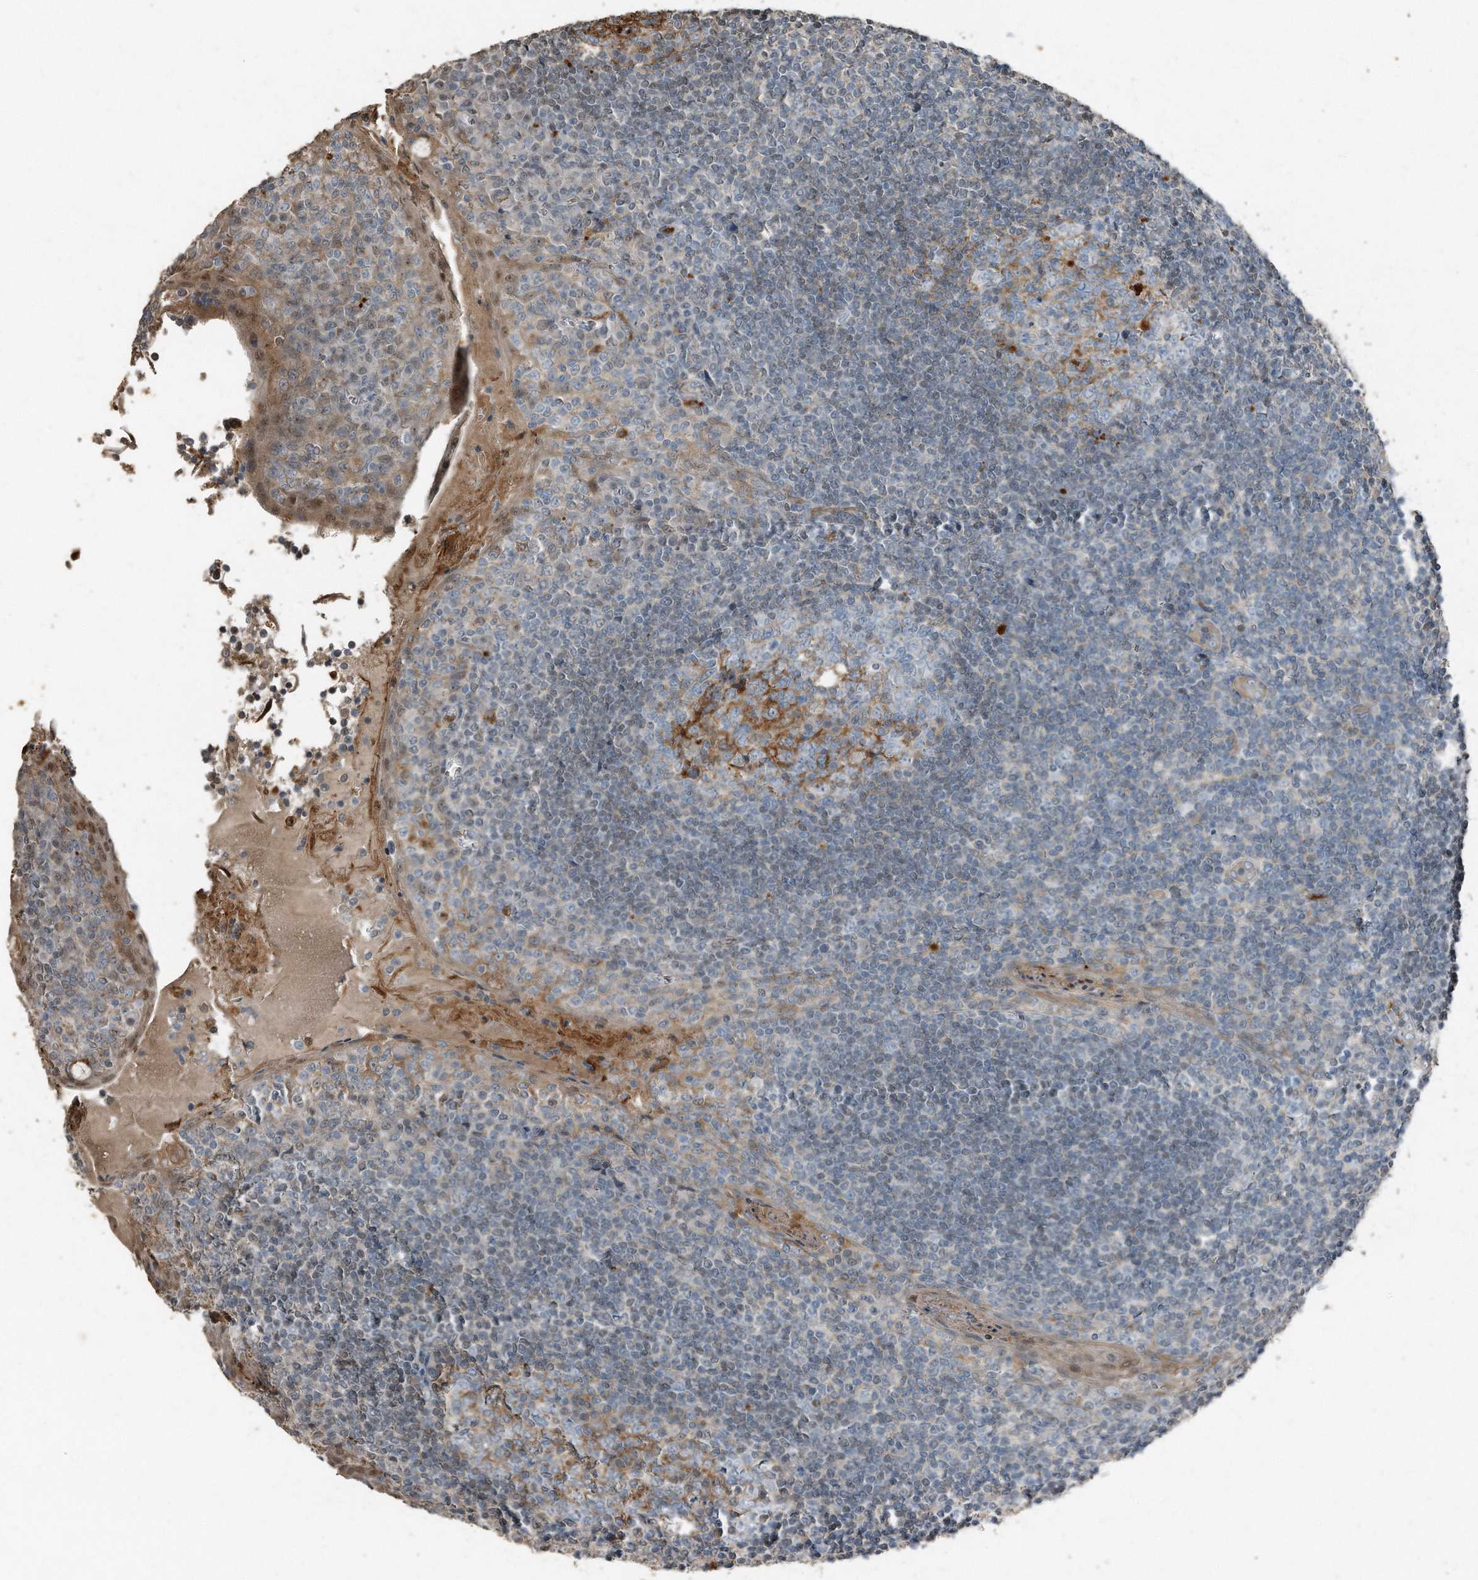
{"staining": {"intensity": "moderate", "quantity": "<25%", "location": "cytoplasmic/membranous"}, "tissue": "tonsil", "cell_type": "Germinal center cells", "image_type": "normal", "snomed": [{"axis": "morphology", "description": "Normal tissue, NOS"}, {"axis": "topography", "description": "Tonsil"}], "caption": "Moderate cytoplasmic/membranous expression for a protein is identified in approximately <25% of germinal center cells of benign tonsil using IHC.", "gene": "C9", "patient": {"sex": "male", "age": 27}}